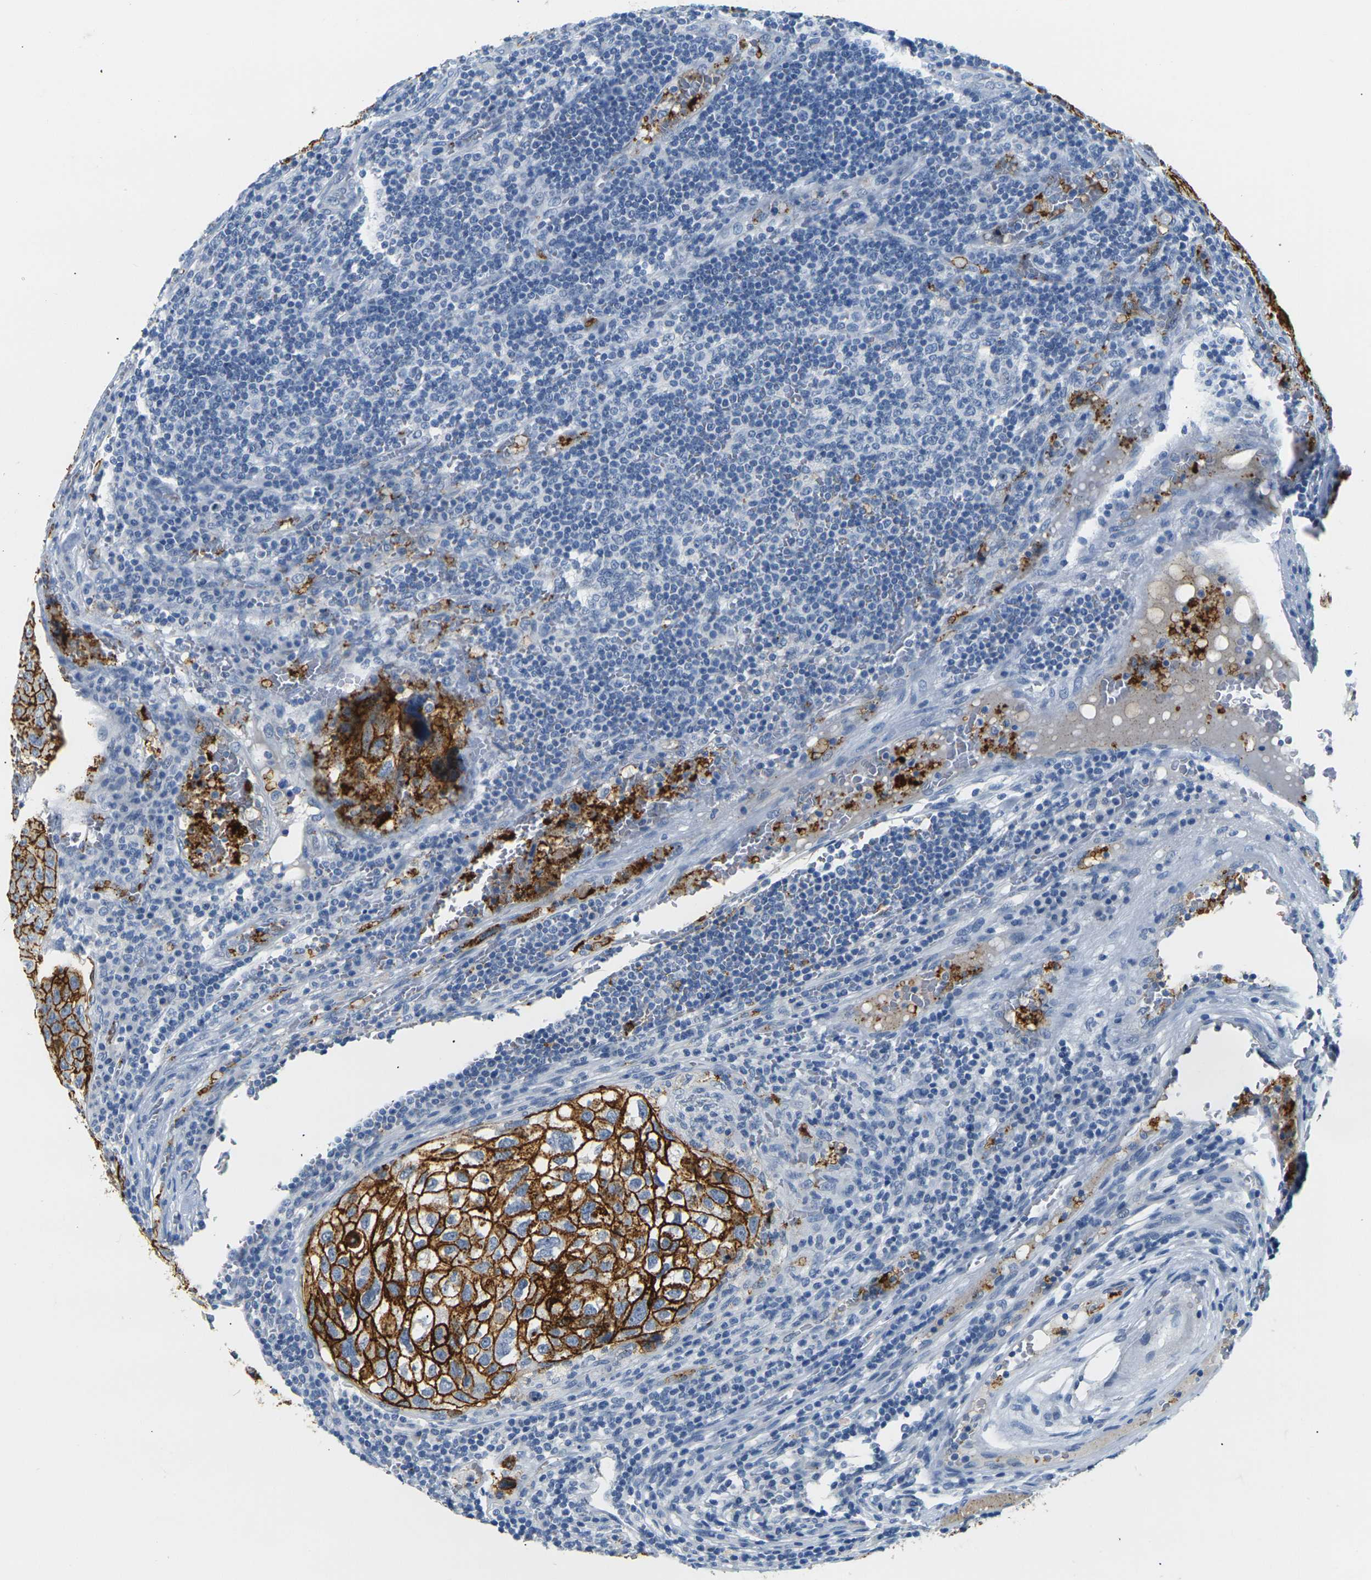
{"staining": {"intensity": "strong", "quantity": ">75%", "location": "cytoplasmic/membranous"}, "tissue": "urothelial cancer", "cell_type": "Tumor cells", "image_type": "cancer", "snomed": [{"axis": "morphology", "description": "Urothelial carcinoma, High grade"}, {"axis": "topography", "description": "Lymph node"}, {"axis": "topography", "description": "Urinary bladder"}], "caption": "Protein analysis of high-grade urothelial carcinoma tissue exhibits strong cytoplasmic/membranous positivity in approximately >75% of tumor cells.", "gene": "CLDN7", "patient": {"sex": "male", "age": 51}}